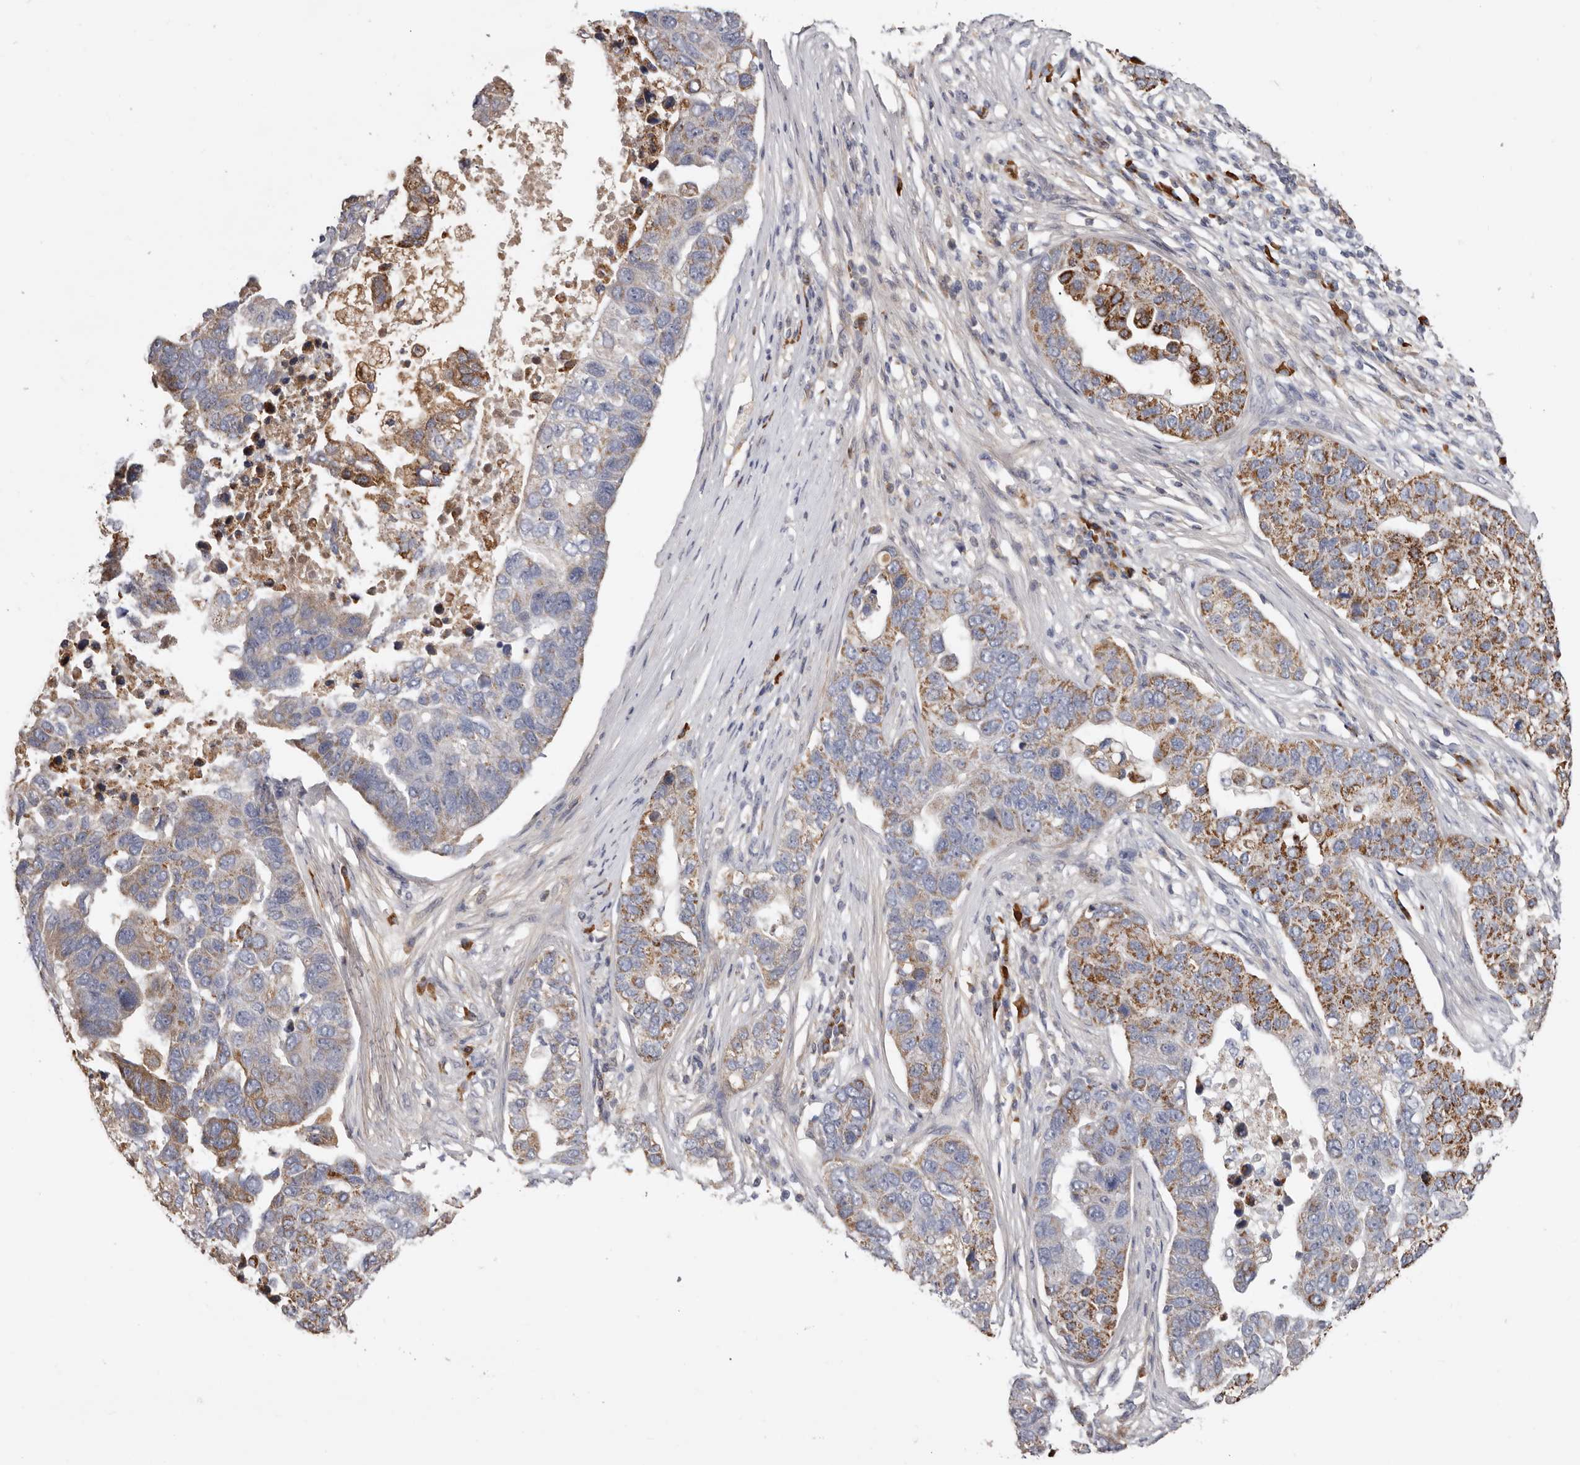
{"staining": {"intensity": "moderate", "quantity": "25%-75%", "location": "cytoplasmic/membranous"}, "tissue": "pancreatic cancer", "cell_type": "Tumor cells", "image_type": "cancer", "snomed": [{"axis": "morphology", "description": "Adenocarcinoma, NOS"}, {"axis": "topography", "description": "Pancreas"}], "caption": "Pancreatic cancer (adenocarcinoma) stained for a protein (brown) reveals moderate cytoplasmic/membranous positive expression in approximately 25%-75% of tumor cells.", "gene": "SPTA1", "patient": {"sex": "female", "age": 61}}